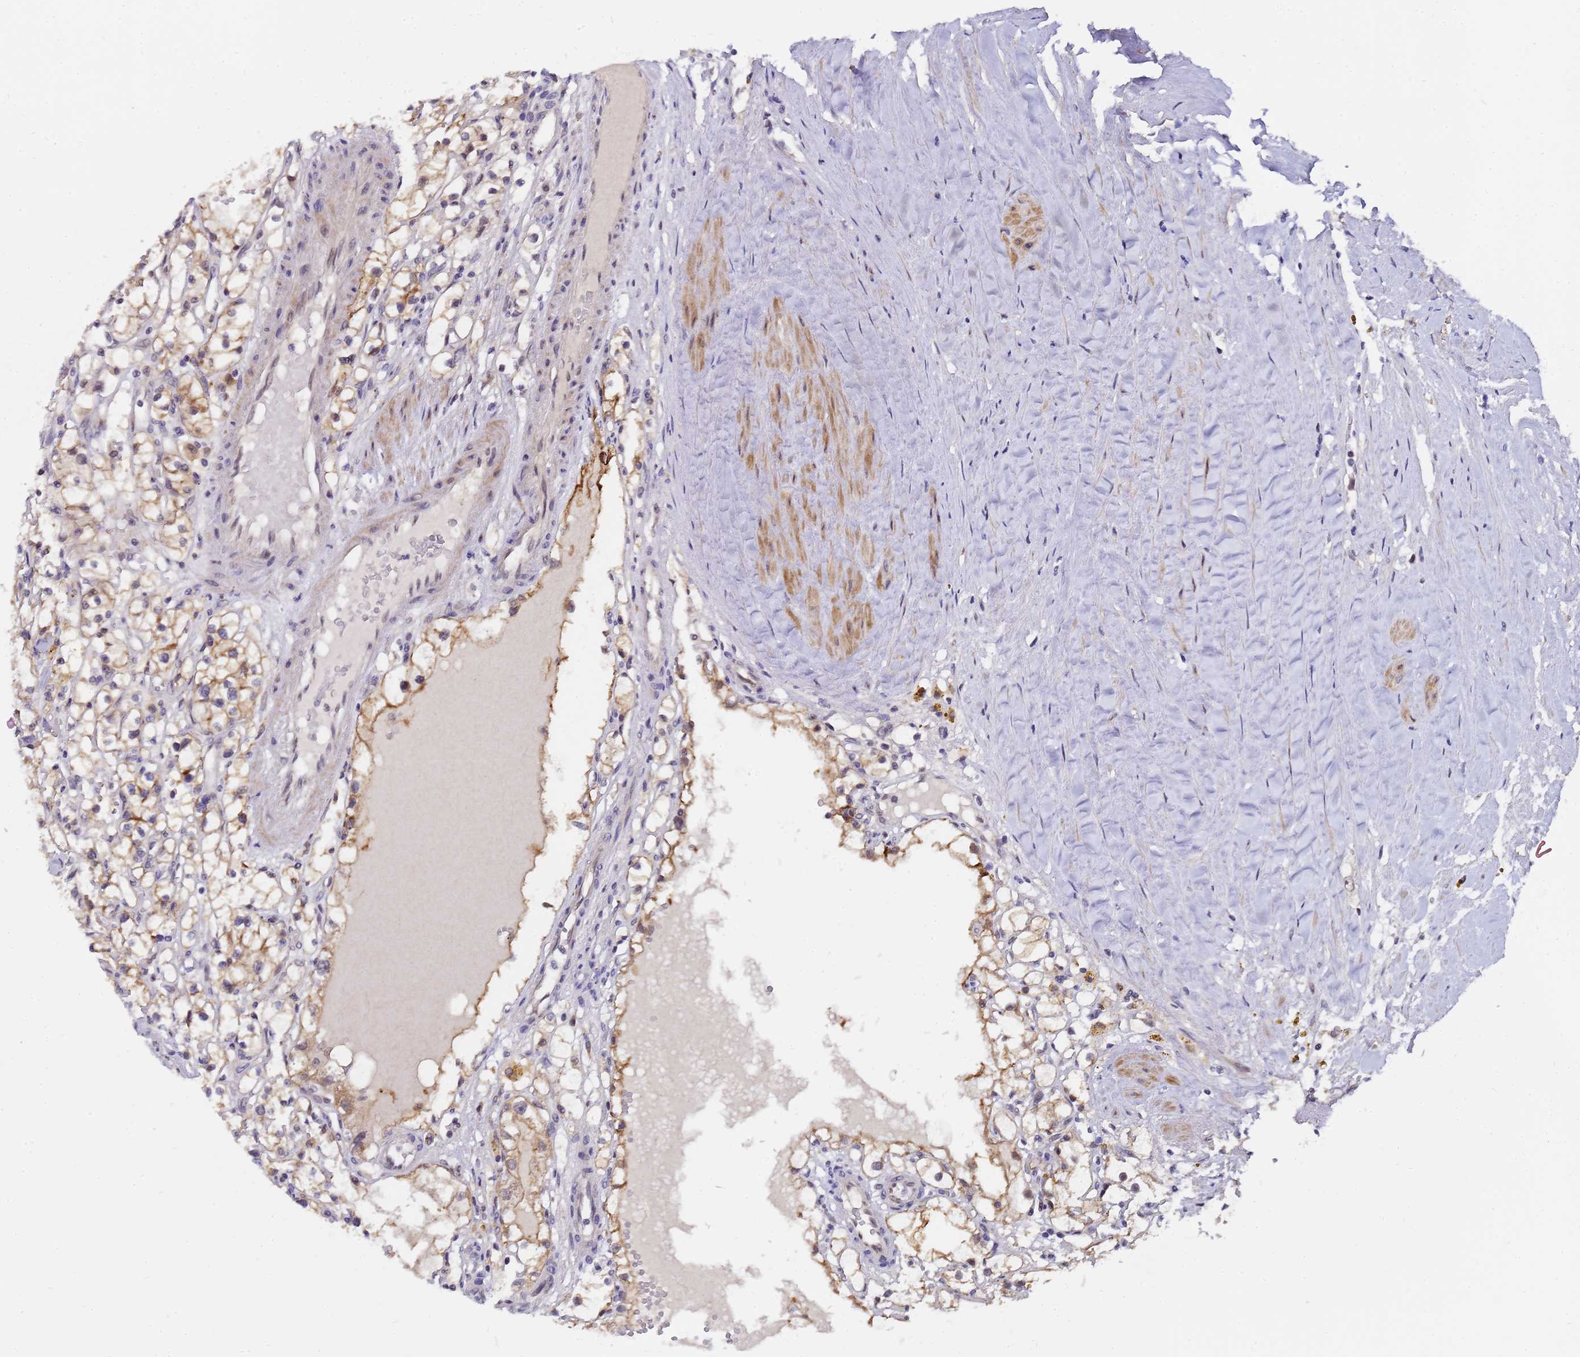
{"staining": {"intensity": "moderate", "quantity": "25%-75%", "location": "cytoplasmic/membranous"}, "tissue": "renal cancer", "cell_type": "Tumor cells", "image_type": "cancer", "snomed": [{"axis": "morphology", "description": "Adenocarcinoma, NOS"}, {"axis": "topography", "description": "Kidney"}], "caption": "Immunohistochemistry (IHC) image of neoplastic tissue: human renal cancer (adenocarcinoma) stained using immunohistochemistry (IHC) demonstrates medium levels of moderate protein expression localized specifically in the cytoplasmic/membranous of tumor cells, appearing as a cytoplasmic/membranous brown color.", "gene": "ANAPC13", "patient": {"sex": "male", "age": 56}}